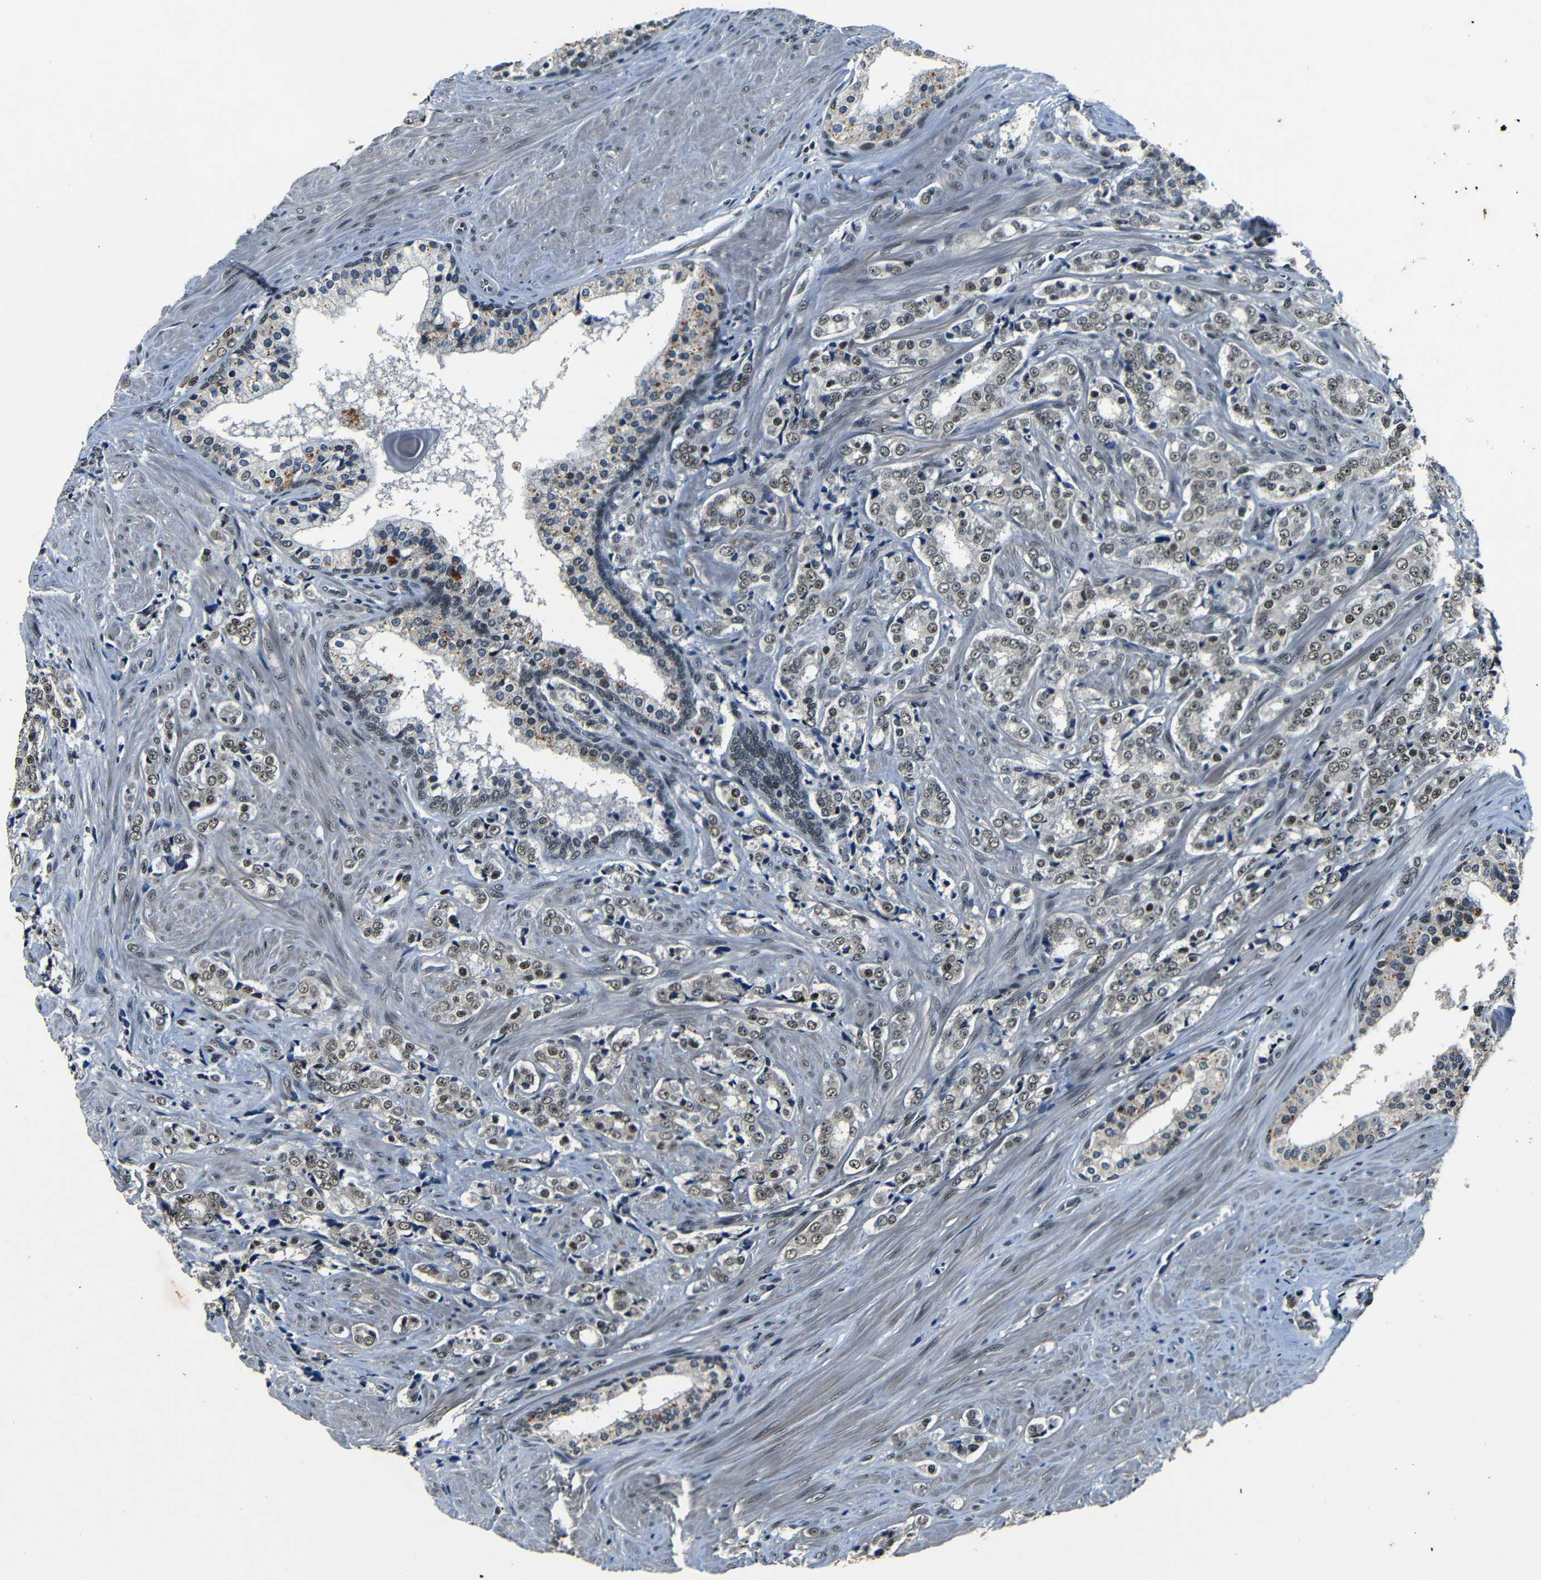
{"staining": {"intensity": "weak", "quantity": ">75%", "location": "nuclear"}, "tissue": "prostate cancer", "cell_type": "Tumor cells", "image_type": "cancer", "snomed": [{"axis": "morphology", "description": "Adenocarcinoma, Low grade"}, {"axis": "topography", "description": "Prostate"}], "caption": "Prostate cancer (adenocarcinoma (low-grade)) tissue exhibits weak nuclear positivity in approximately >75% of tumor cells, visualized by immunohistochemistry.", "gene": "FOXD4", "patient": {"sex": "male", "age": 60}}